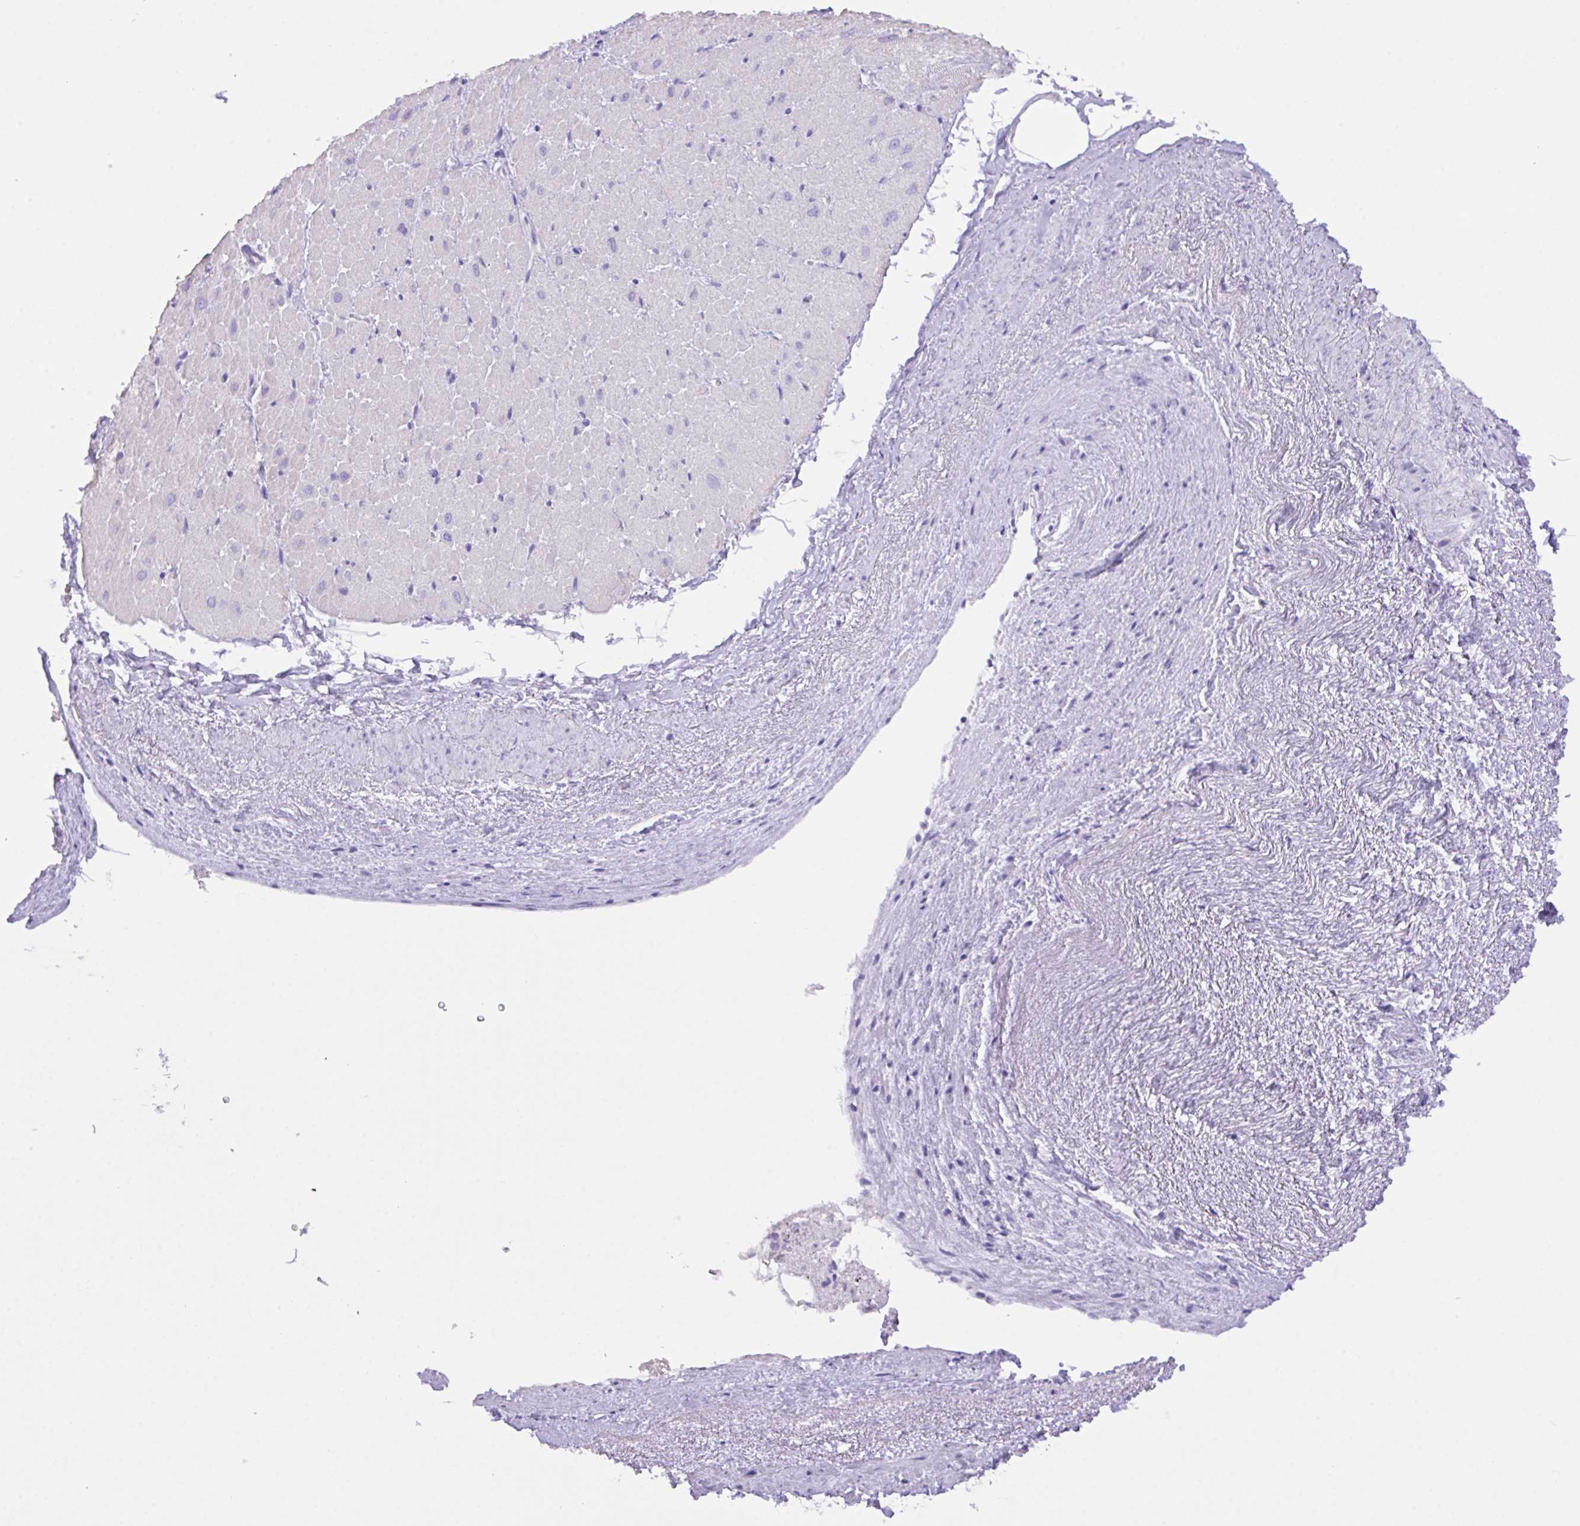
{"staining": {"intensity": "weak", "quantity": "25%-75%", "location": "cytoplasmic/membranous"}, "tissue": "heart muscle", "cell_type": "Cardiomyocytes", "image_type": "normal", "snomed": [{"axis": "morphology", "description": "Normal tissue, NOS"}, {"axis": "topography", "description": "Heart"}], "caption": "High-power microscopy captured an immunohistochemistry (IHC) photomicrograph of unremarkable heart muscle, revealing weak cytoplasmic/membranous positivity in approximately 25%-75% of cardiomyocytes.", "gene": "CST11", "patient": {"sex": "male", "age": 62}}